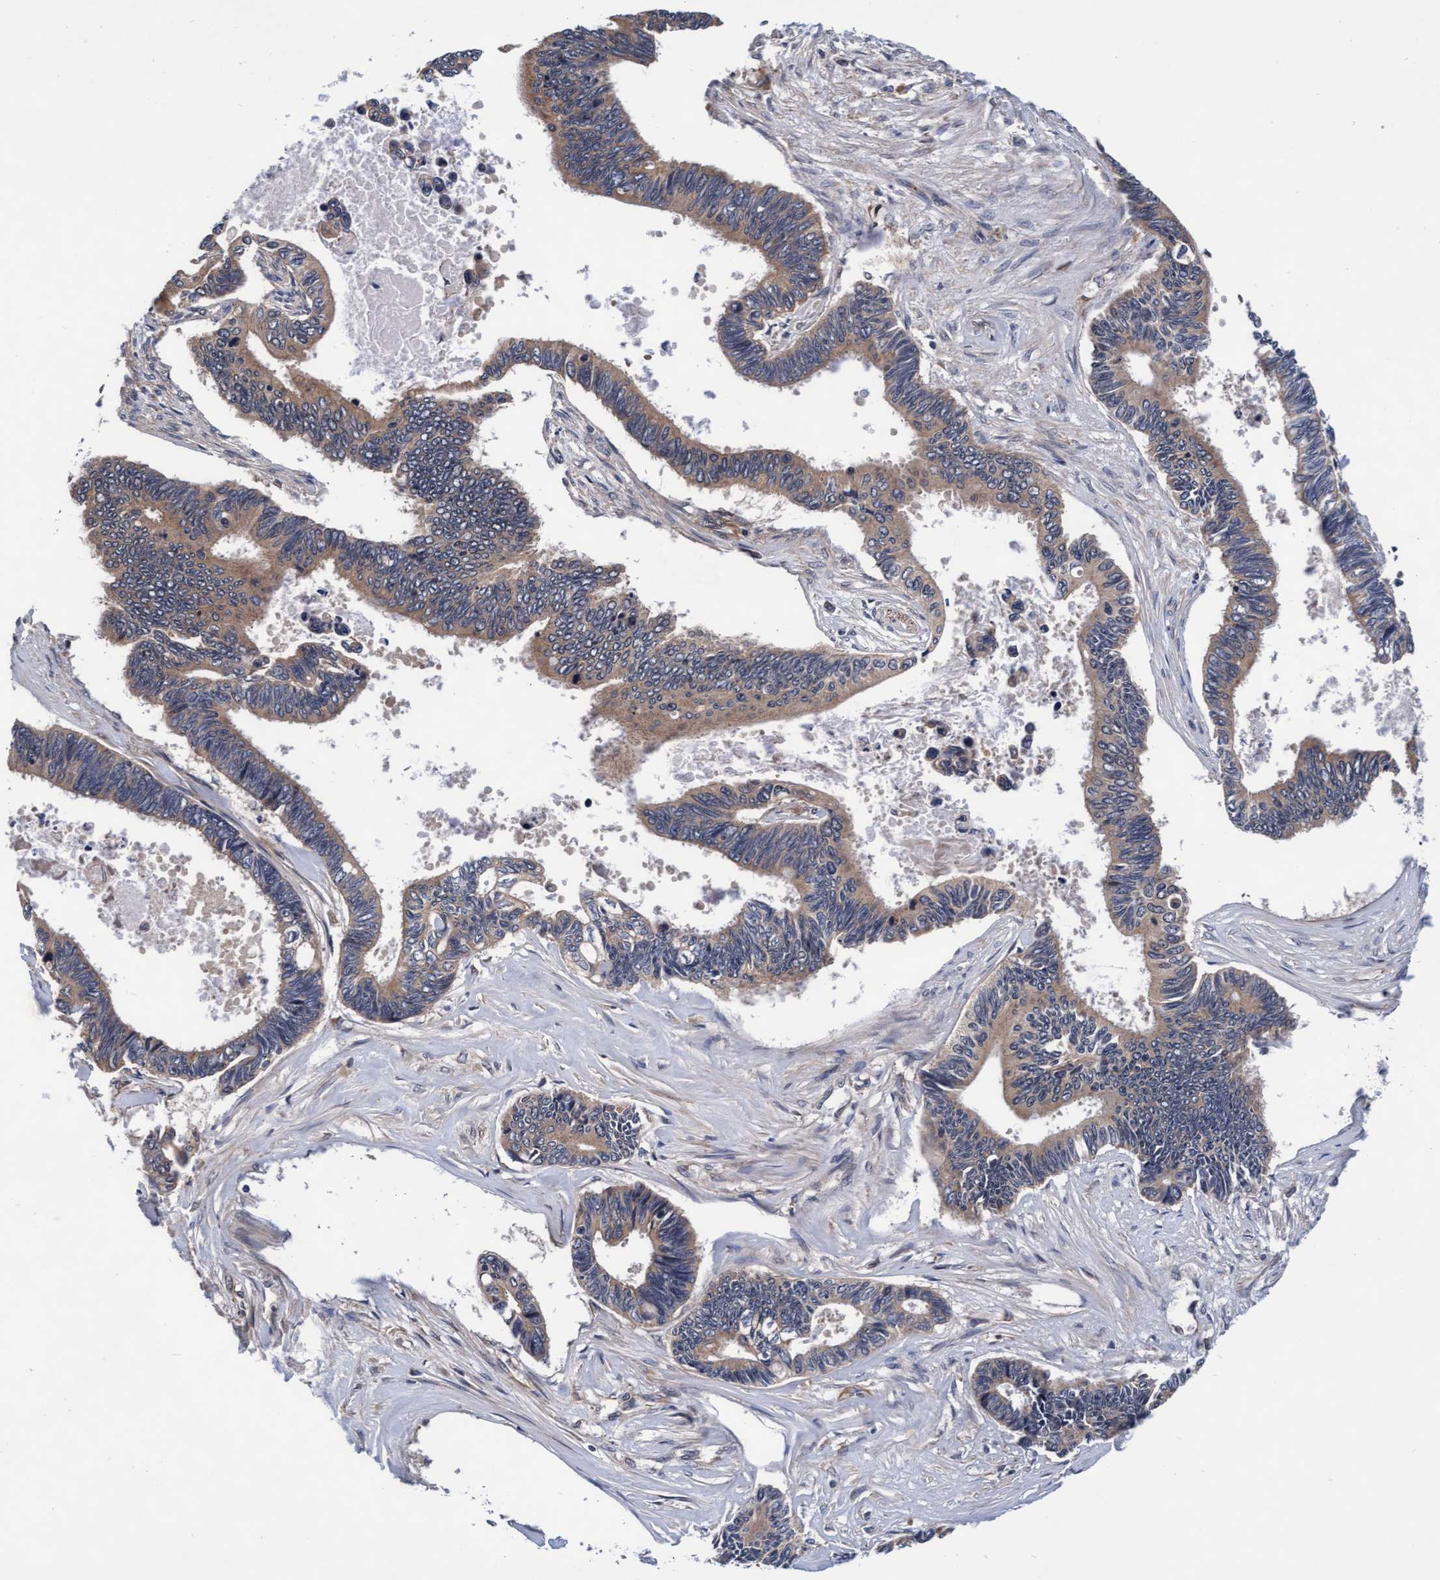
{"staining": {"intensity": "moderate", "quantity": ">75%", "location": "cytoplasmic/membranous"}, "tissue": "pancreatic cancer", "cell_type": "Tumor cells", "image_type": "cancer", "snomed": [{"axis": "morphology", "description": "Adenocarcinoma, NOS"}, {"axis": "topography", "description": "Pancreas"}], "caption": "Approximately >75% of tumor cells in human pancreatic cancer (adenocarcinoma) demonstrate moderate cytoplasmic/membranous protein expression as visualized by brown immunohistochemical staining.", "gene": "EFCAB13", "patient": {"sex": "female", "age": 70}}